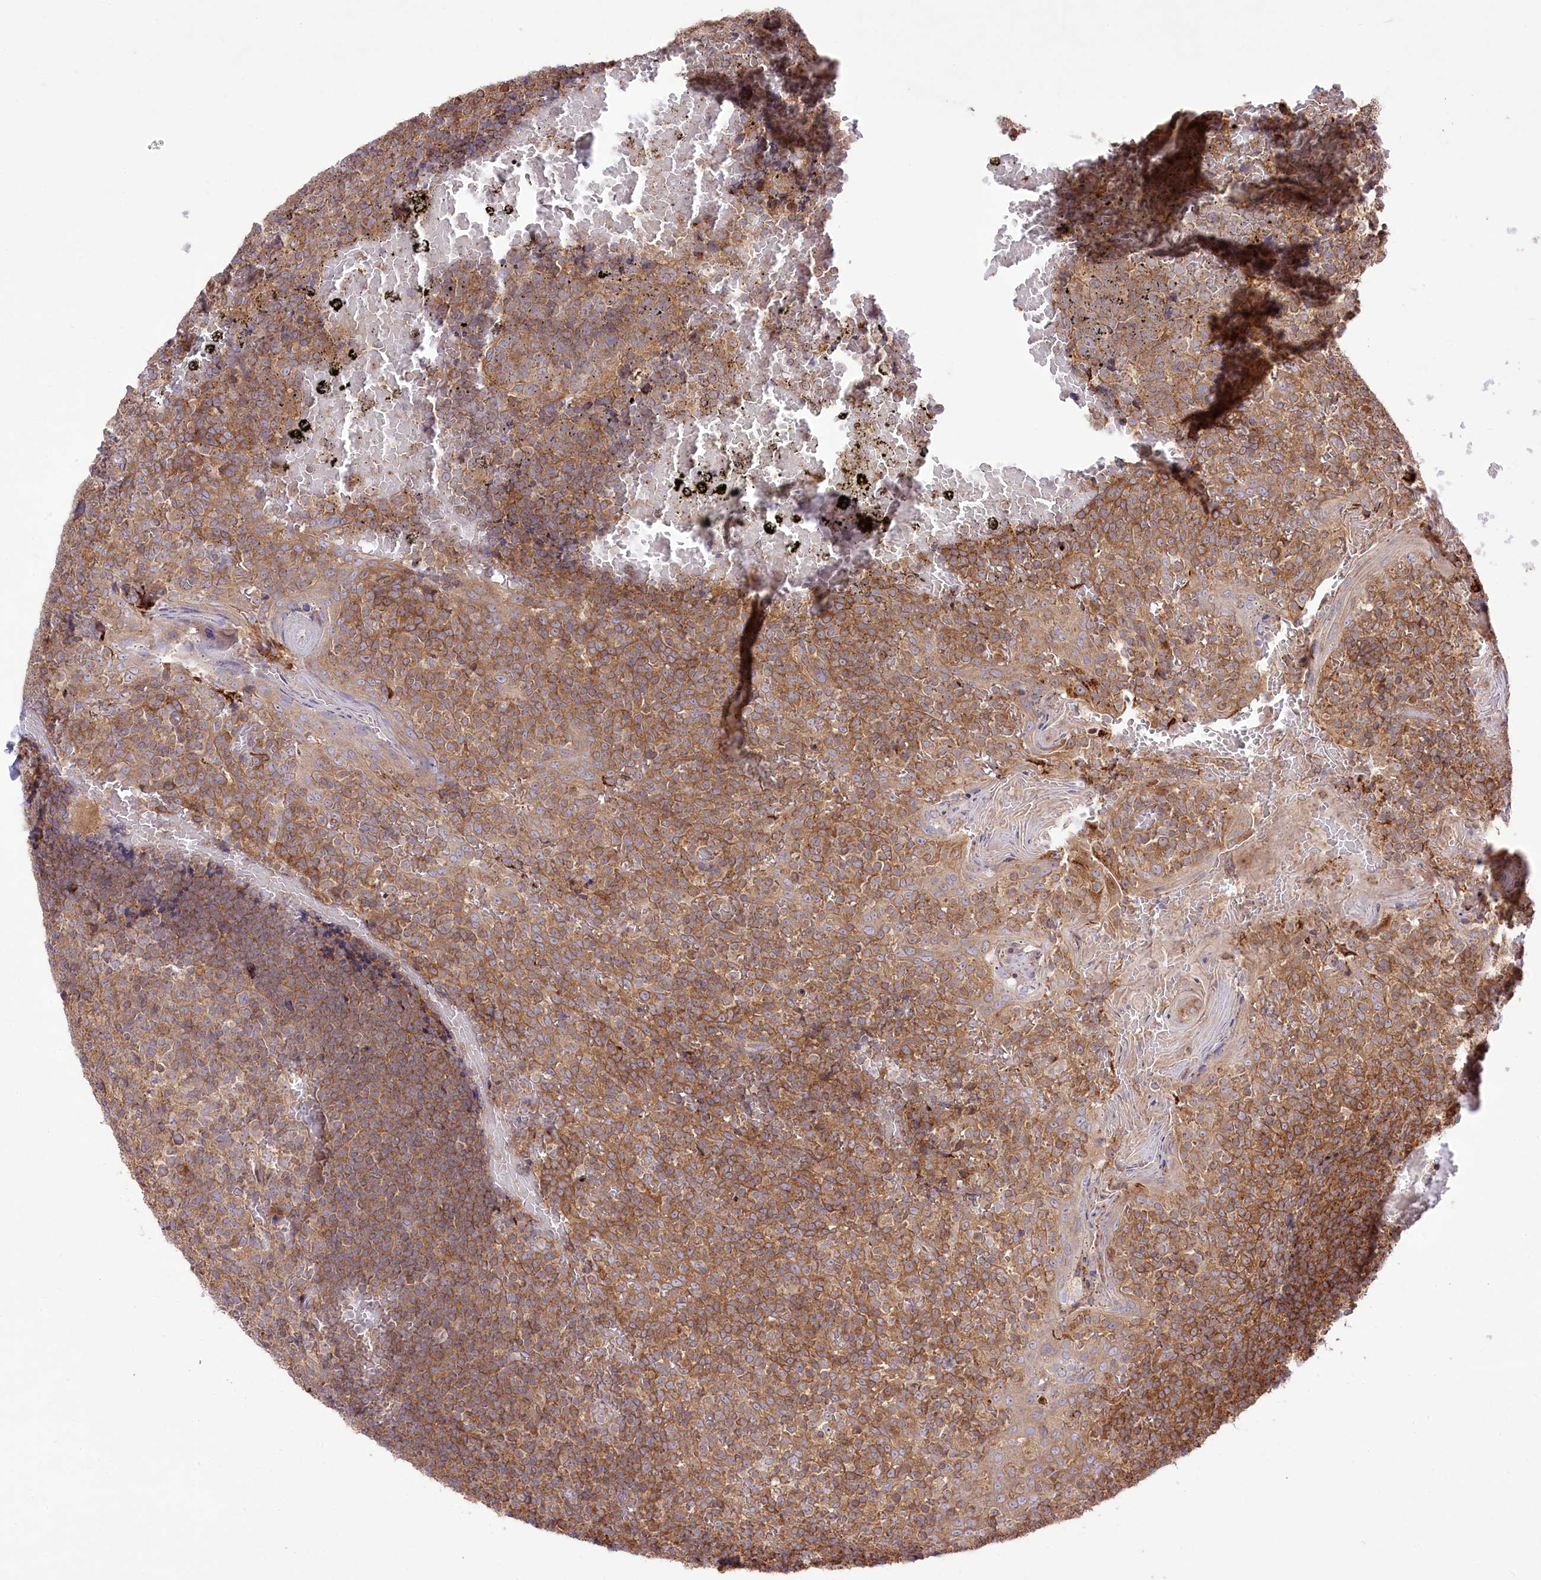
{"staining": {"intensity": "moderate", "quantity": ">75%", "location": "cytoplasmic/membranous"}, "tissue": "tonsil", "cell_type": "Germinal center cells", "image_type": "normal", "snomed": [{"axis": "morphology", "description": "Normal tissue, NOS"}, {"axis": "topography", "description": "Tonsil"}], "caption": "An immunohistochemistry (IHC) micrograph of normal tissue is shown. Protein staining in brown highlights moderate cytoplasmic/membranous positivity in tonsil within germinal center cells. (DAB IHC with brightfield microscopy, high magnification).", "gene": "XYLB", "patient": {"sex": "female", "age": 19}}